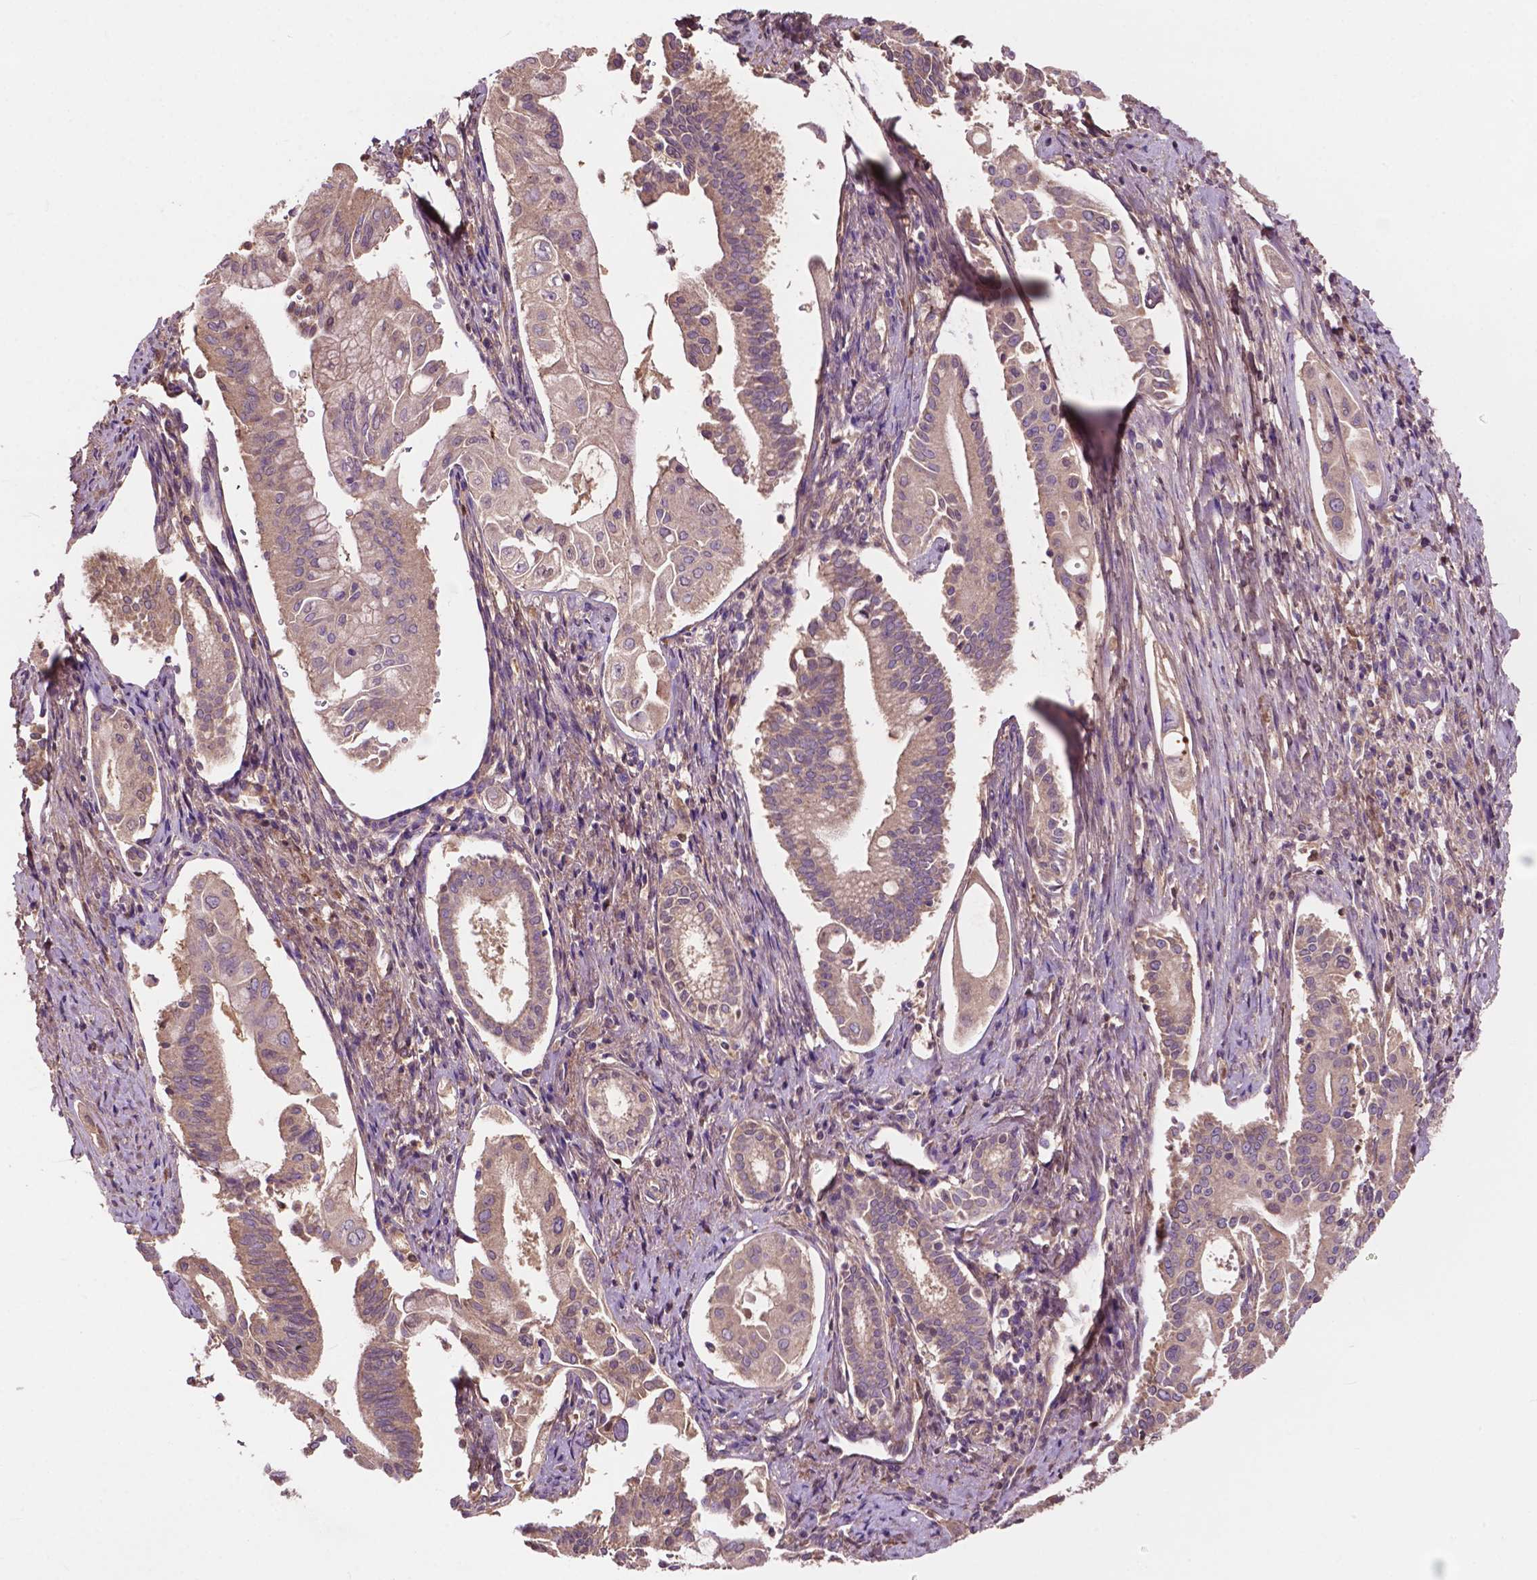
{"staining": {"intensity": "weak", "quantity": ">75%", "location": "cytoplasmic/membranous"}, "tissue": "pancreatic cancer", "cell_type": "Tumor cells", "image_type": "cancer", "snomed": [{"axis": "morphology", "description": "Adenocarcinoma, NOS"}, {"axis": "topography", "description": "Pancreas"}], "caption": "Immunohistochemical staining of pancreatic cancer displays low levels of weak cytoplasmic/membranous protein staining in approximately >75% of tumor cells.", "gene": "GJA9", "patient": {"sex": "female", "age": 68}}